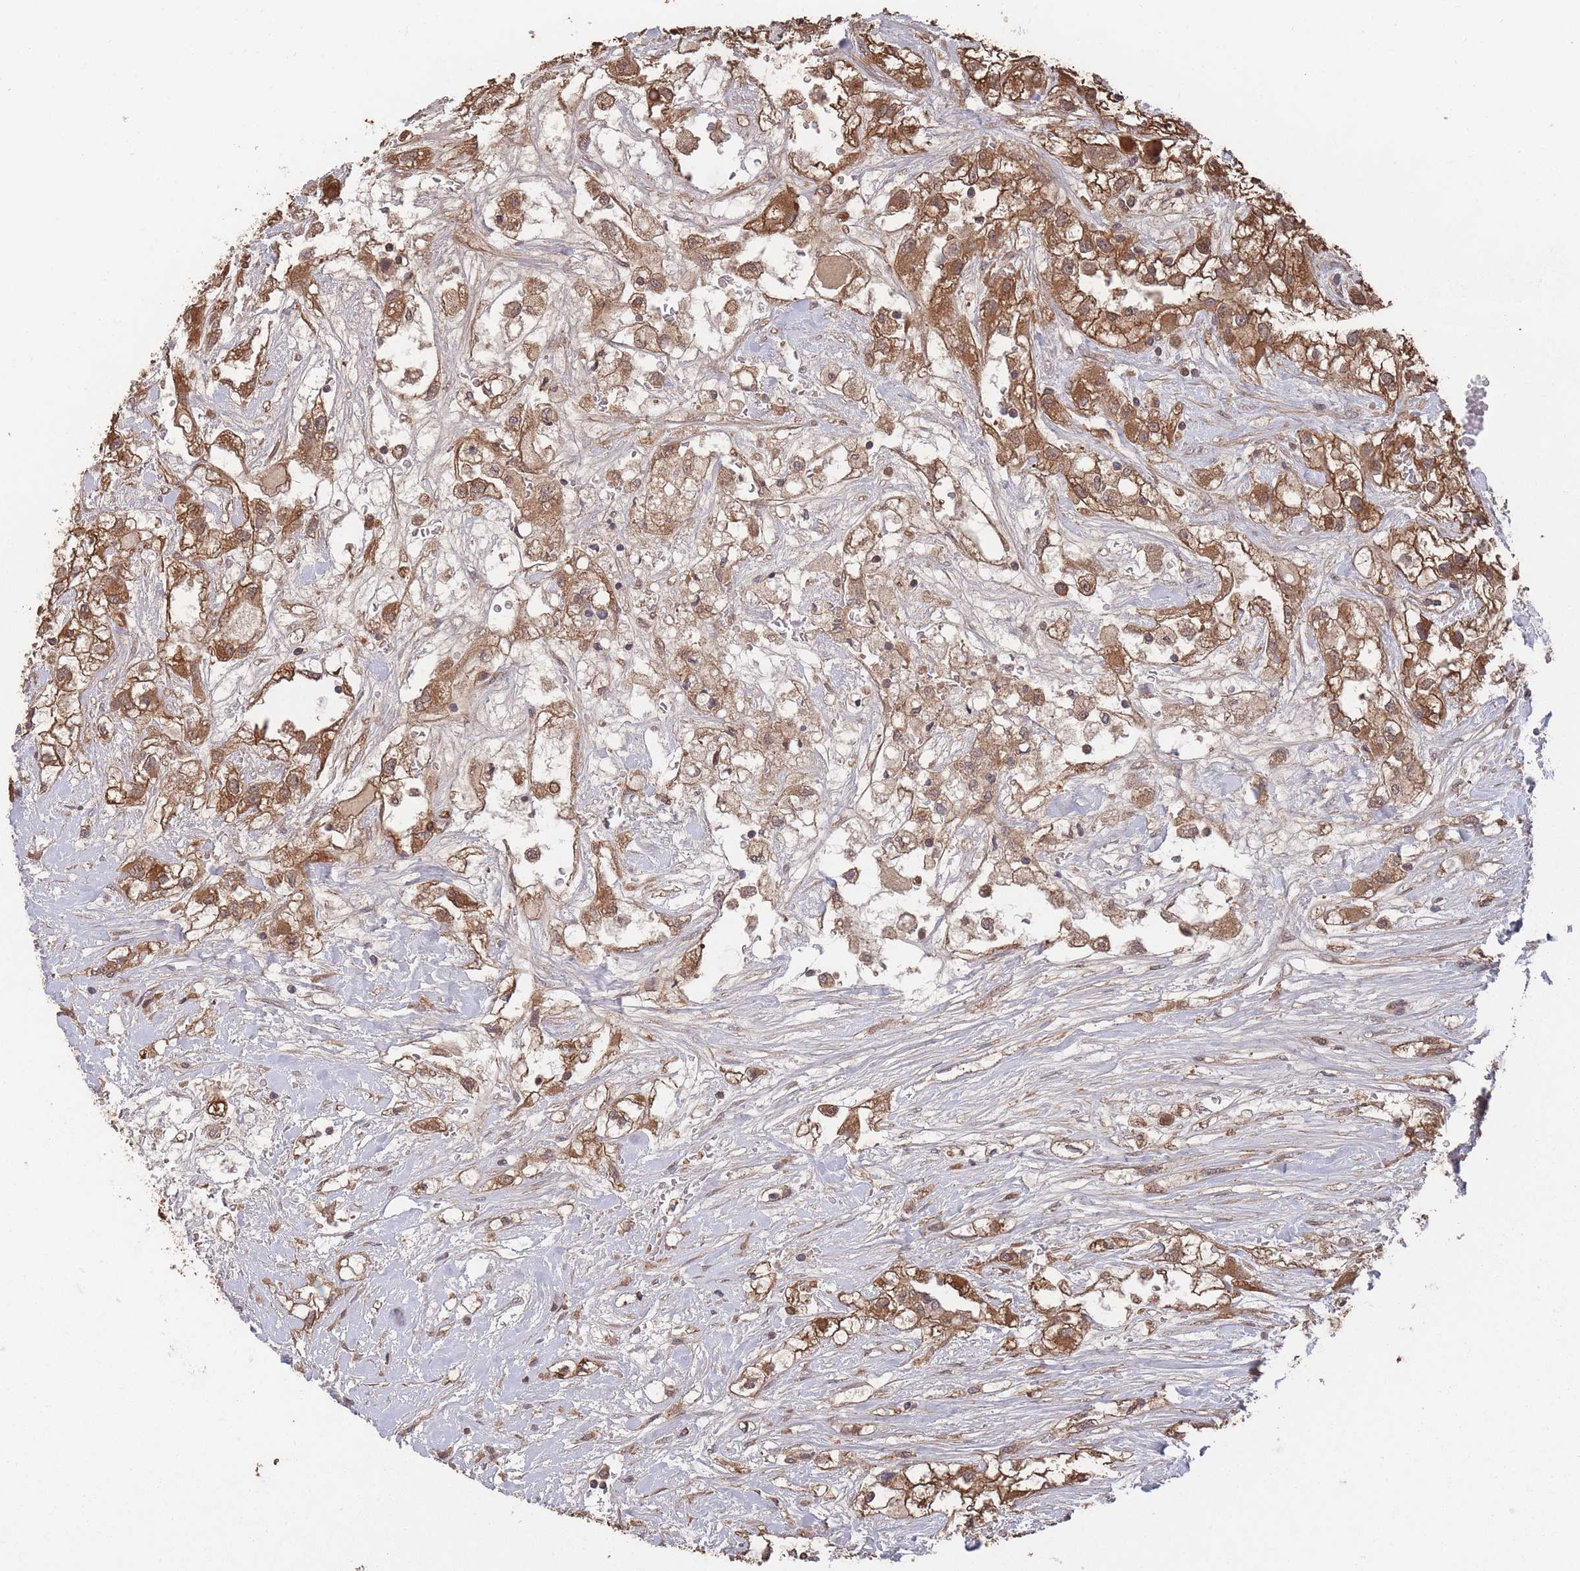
{"staining": {"intensity": "strong", "quantity": ">75%", "location": "cytoplasmic/membranous"}, "tissue": "renal cancer", "cell_type": "Tumor cells", "image_type": "cancer", "snomed": [{"axis": "morphology", "description": "Adenocarcinoma, NOS"}, {"axis": "topography", "description": "Kidney"}], "caption": "Immunohistochemistry micrograph of adenocarcinoma (renal) stained for a protein (brown), which exhibits high levels of strong cytoplasmic/membranous positivity in about >75% of tumor cells.", "gene": "SF3B1", "patient": {"sex": "male", "age": 59}}